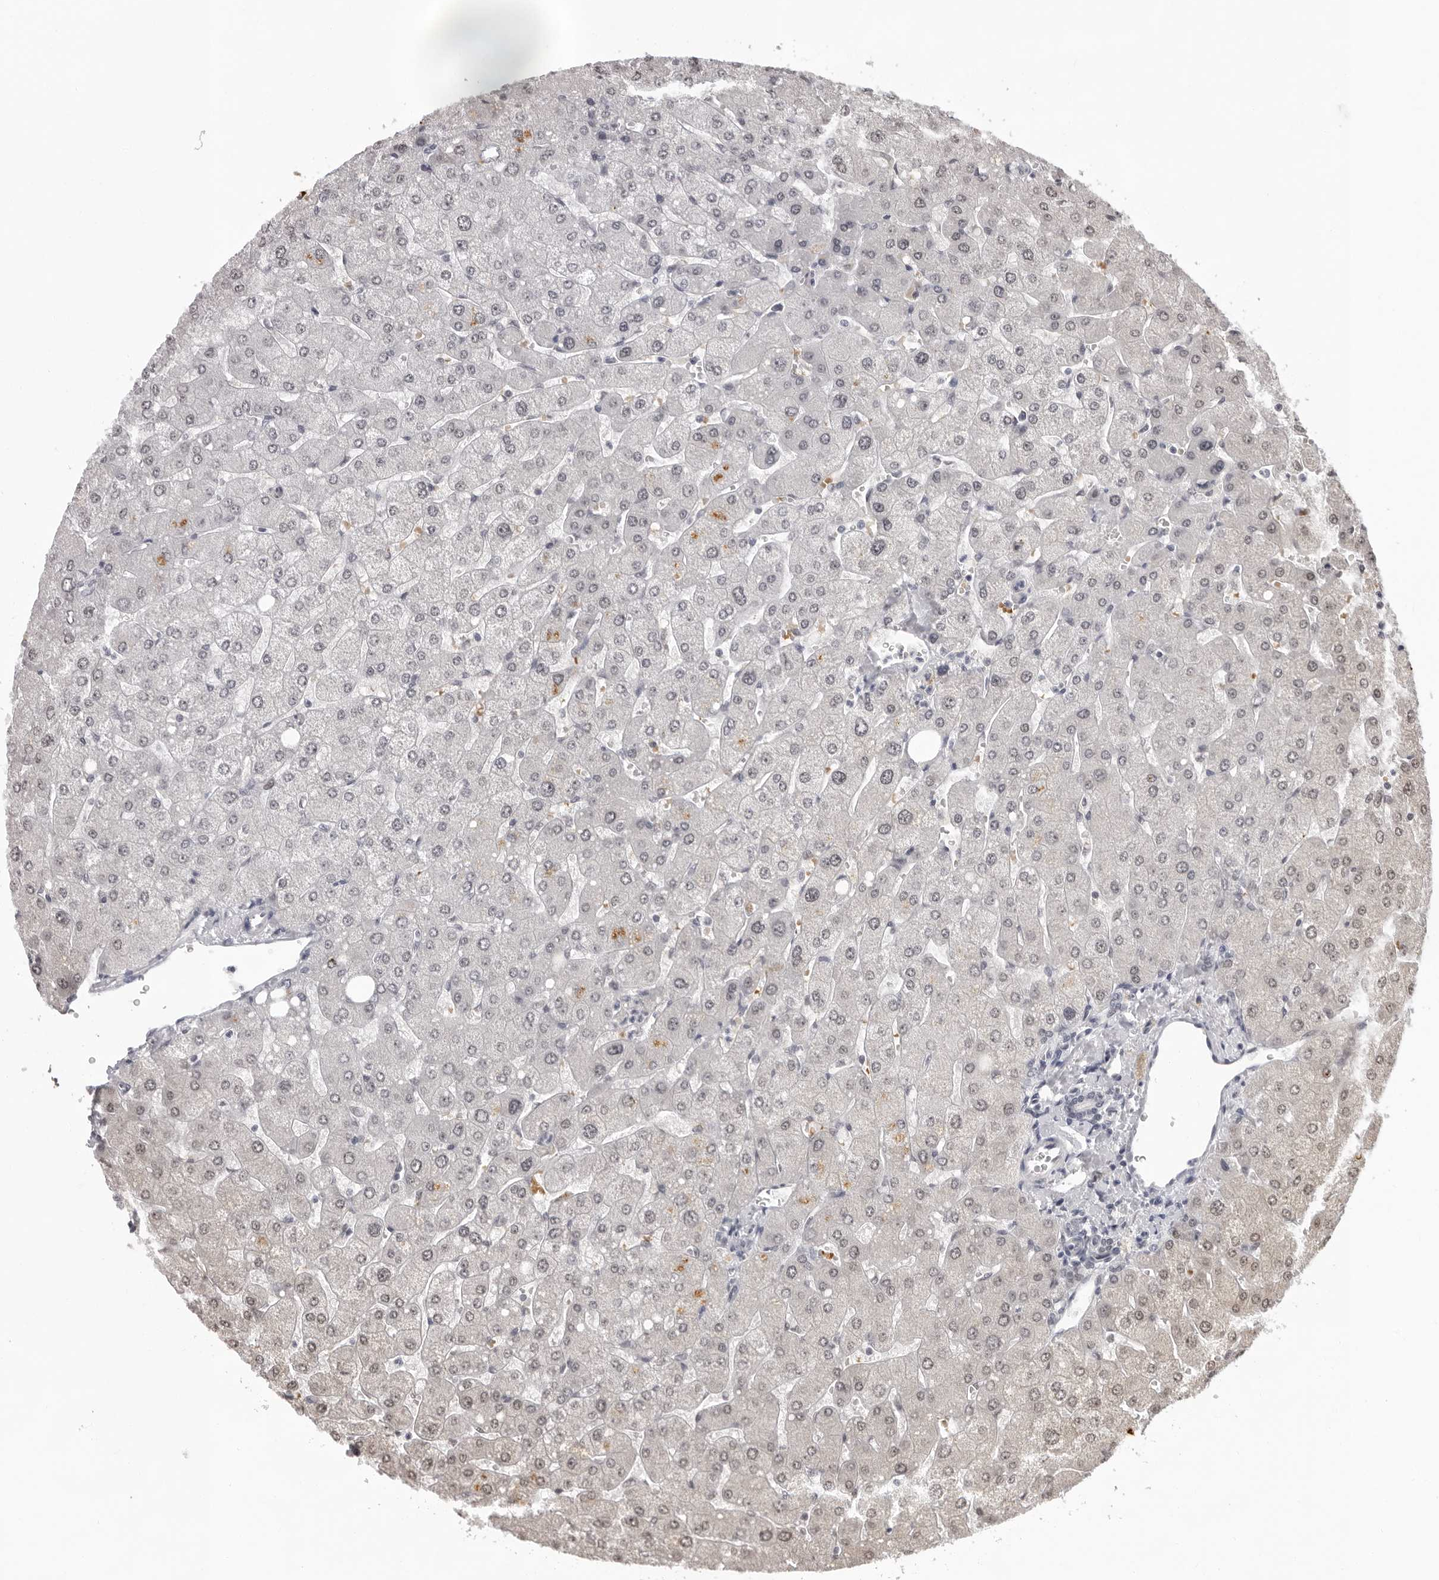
{"staining": {"intensity": "negative", "quantity": "none", "location": "none"}, "tissue": "liver", "cell_type": "Cholangiocytes", "image_type": "normal", "snomed": [{"axis": "morphology", "description": "Normal tissue, NOS"}, {"axis": "topography", "description": "Liver"}], "caption": "High magnification brightfield microscopy of benign liver stained with DAB (brown) and counterstained with hematoxylin (blue): cholangiocytes show no significant staining.", "gene": "USP1", "patient": {"sex": "male", "age": 55}}